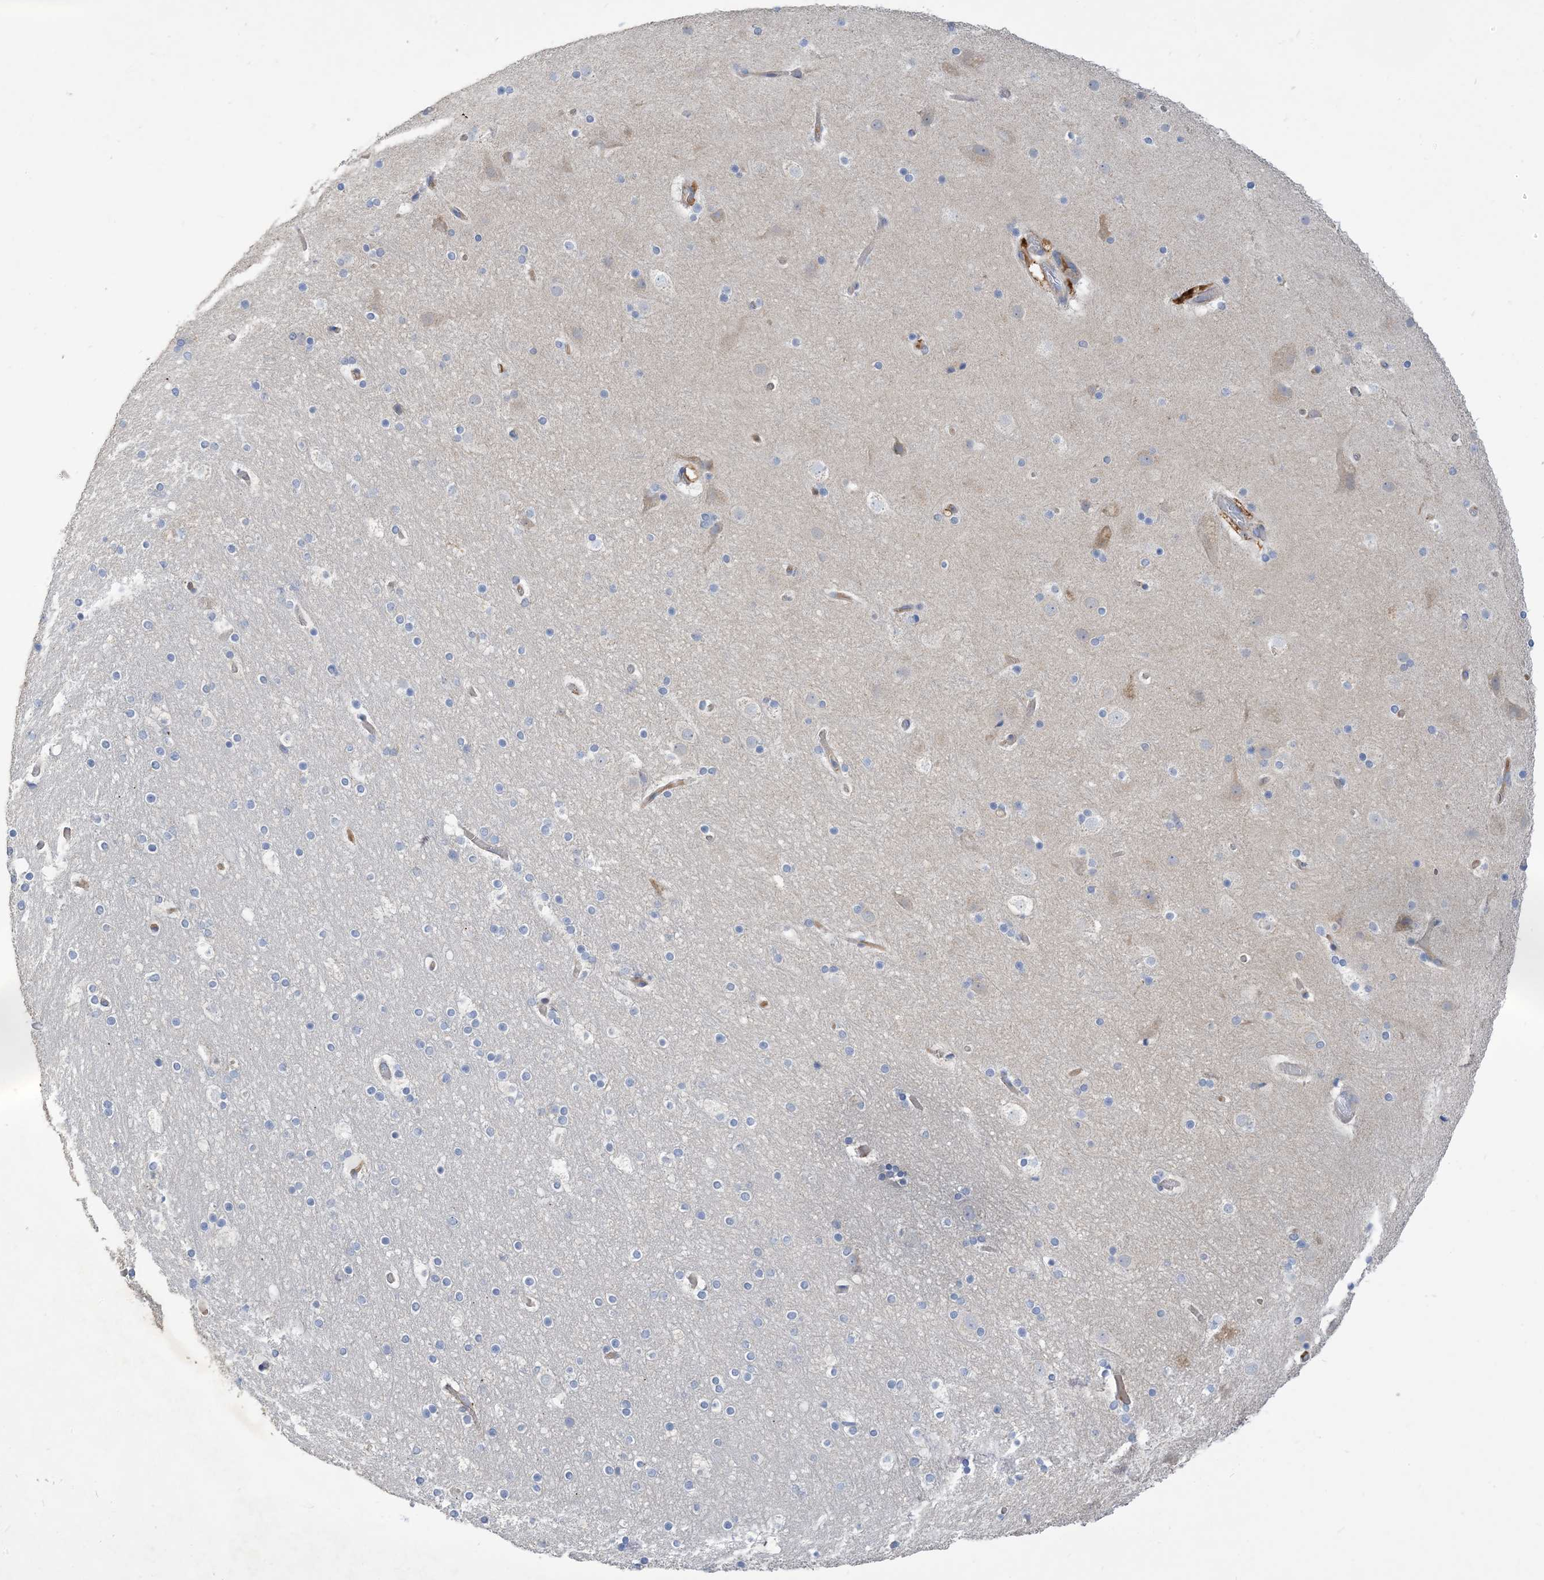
{"staining": {"intensity": "weak", "quantity": "25%-75%", "location": "cytoplasmic/membranous"}, "tissue": "cerebral cortex", "cell_type": "Endothelial cells", "image_type": "normal", "snomed": [{"axis": "morphology", "description": "Normal tissue, NOS"}, {"axis": "topography", "description": "Cerebral cortex"}], "caption": "Human cerebral cortex stained with a brown dye demonstrates weak cytoplasmic/membranous positive expression in about 25%-75% of endothelial cells.", "gene": "PEAR1", "patient": {"sex": "male", "age": 57}}